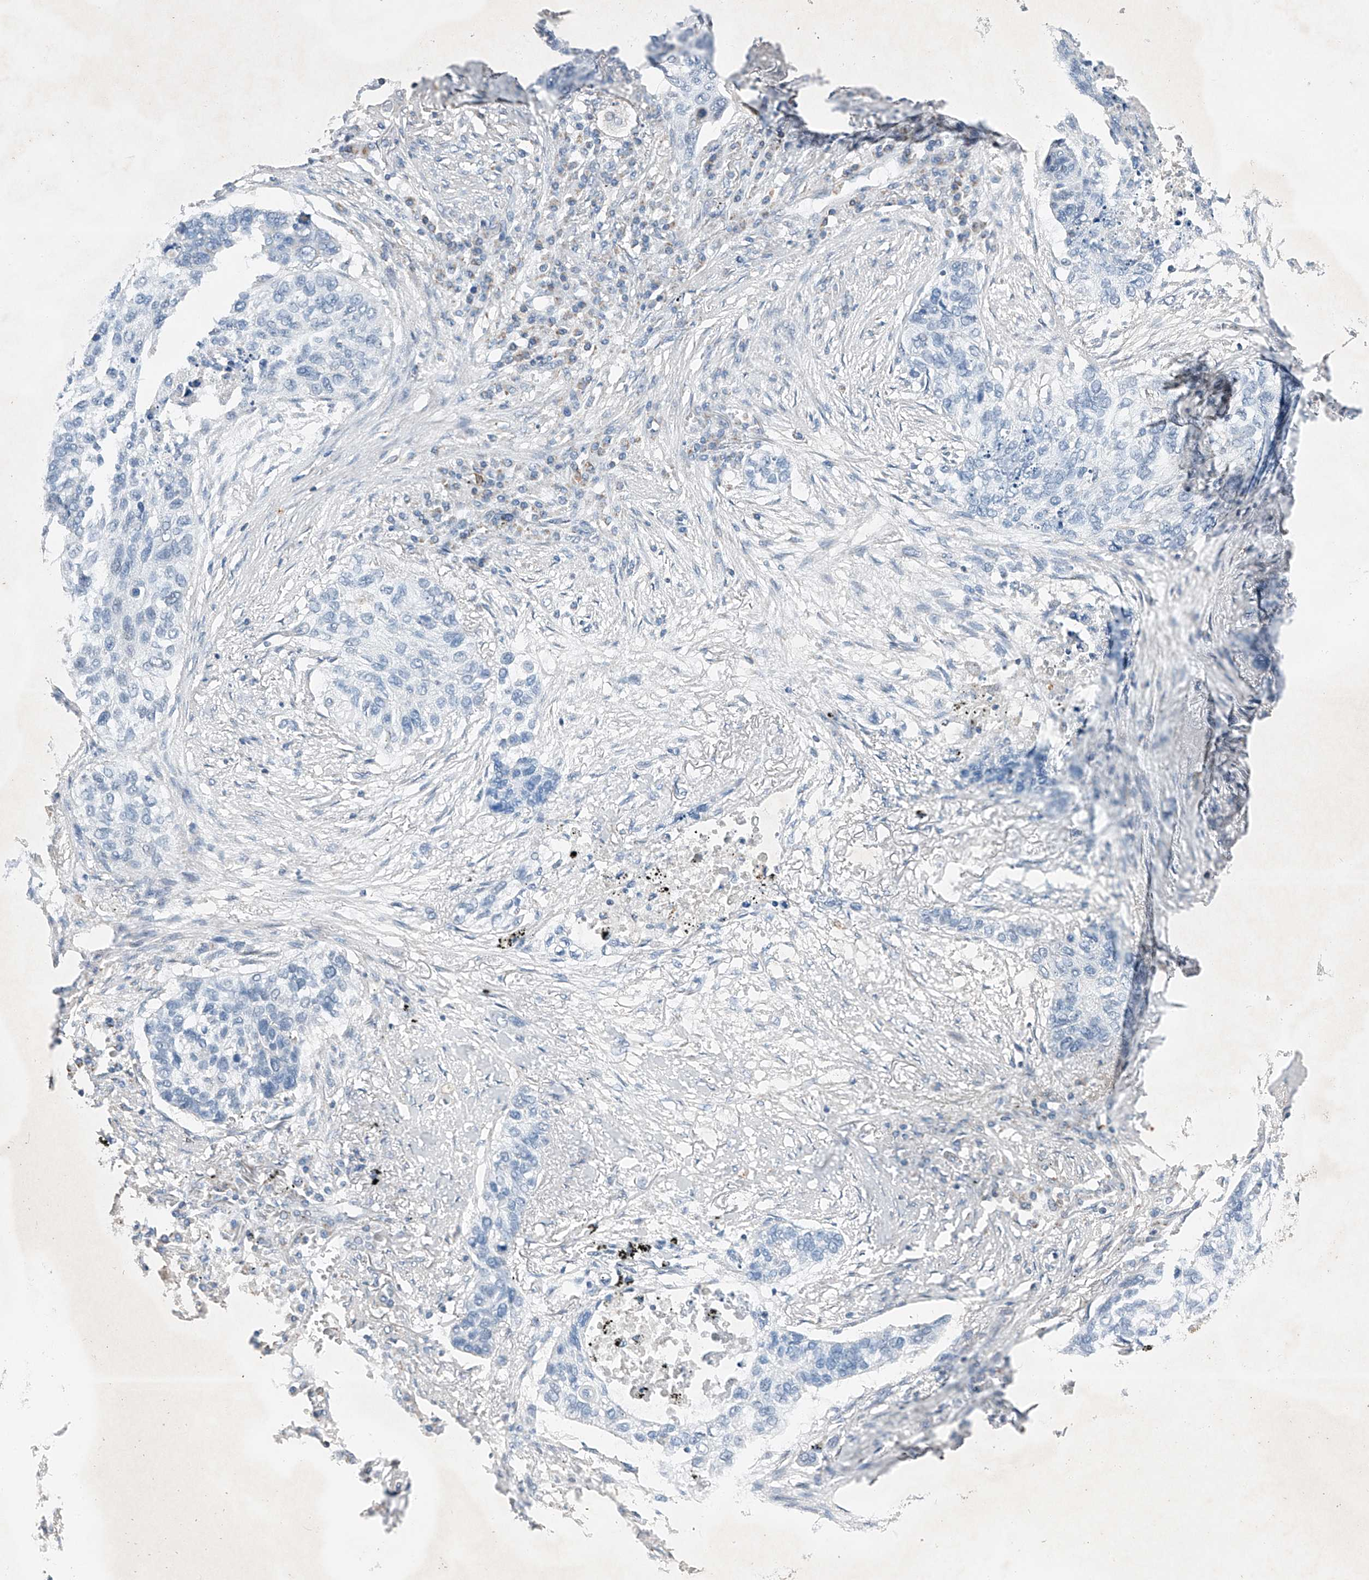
{"staining": {"intensity": "negative", "quantity": "none", "location": "none"}, "tissue": "lung cancer", "cell_type": "Tumor cells", "image_type": "cancer", "snomed": [{"axis": "morphology", "description": "Squamous cell carcinoma, NOS"}, {"axis": "topography", "description": "Lung"}], "caption": "DAB immunohistochemical staining of human lung cancer (squamous cell carcinoma) shows no significant staining in tumor cells.", "gene": "KLF15", "patient": {"sex": "female", "age": 63}}